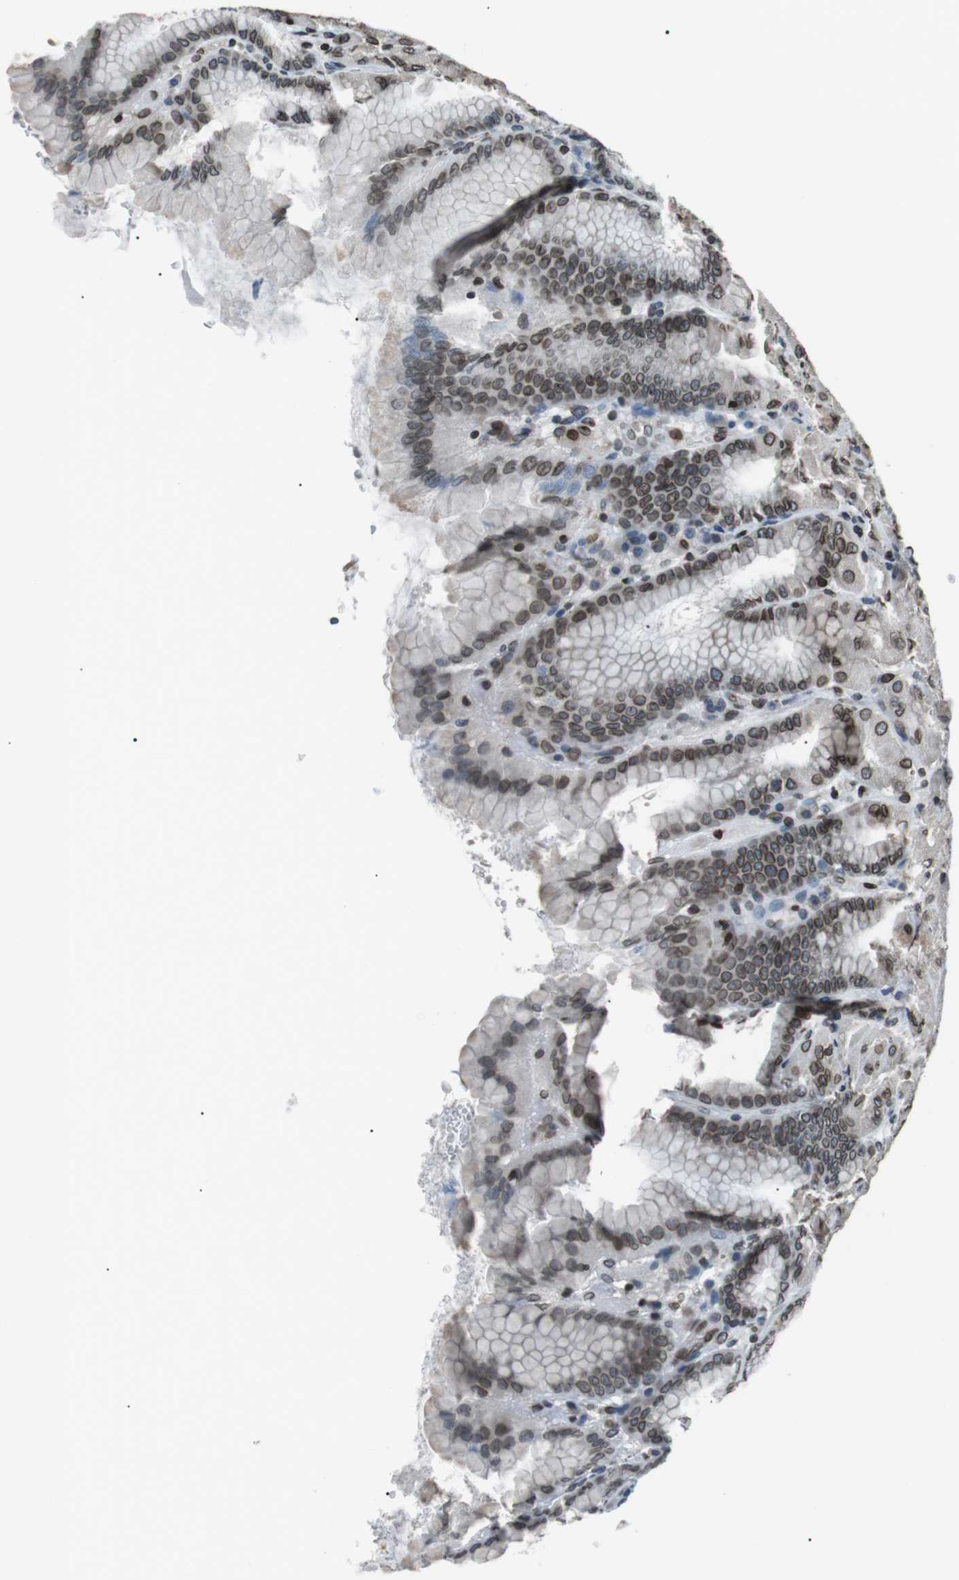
{"staining": {"intensity": "moderate", "quantity": ">75%", "location": "cytoplasmic/membranous,nuclear"}, "tissue": "stomach", "cell_type": "Glandular cells", "image_type": "normal", "snomed": [{"axis": "morphology", "description": "Normal tissue, NOS"}, {"axis": "topography", "description": "Stomach, upper"}], "caption": "Stomach stained with immunohistochemistry (IHC) exhibits moderate cytoplasmic/membranous,nuclear expression in approximately >75% of glandular cells. The protein of interest is shown in brown color, while the nuclei are stained blue.", "gene": "TMX4", "patient": {"sex": "female", "age": 56}}